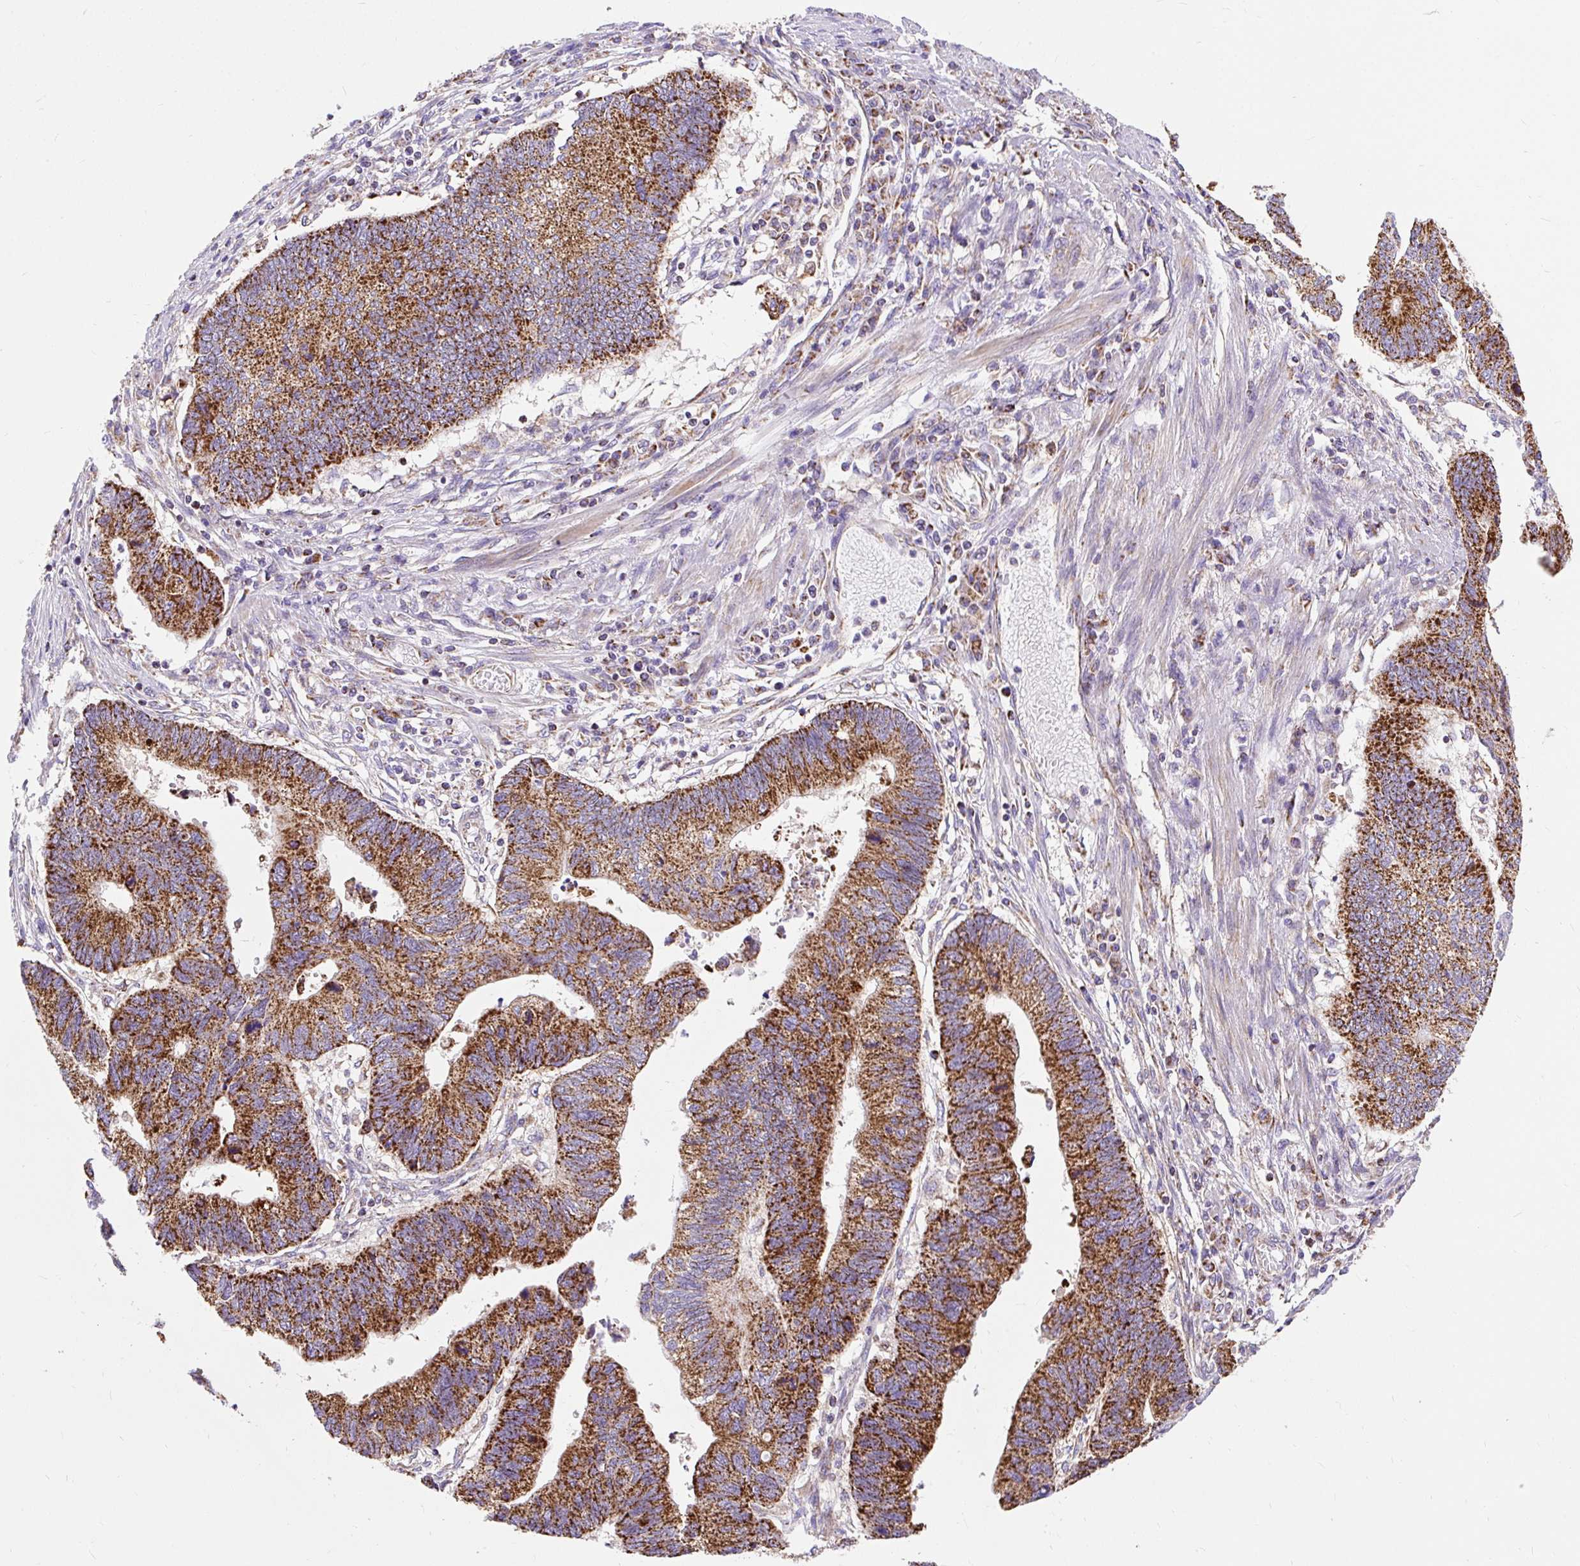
{"staining": {"intensity": "strong", "quantity": ">75%", "location": "cytoplasmic/membranous"}, "tissue": "stomach cancer", "cell_type": "Tumor cells", "image_type": "cancer", "snomed": [{"axis": "morphology", "description": "Adenocarcinoma, NOS"}, {"axis": "topography", "description": "Stomach"}], "caption": "Protein staining of stomach cancer (adenocarcinoma) tissue exhibits strong cytoplasmic/membranous expression in about >75% of tumor cells.", "gene": "CEP290", "patient": {"sex": "male", "age": 59}}